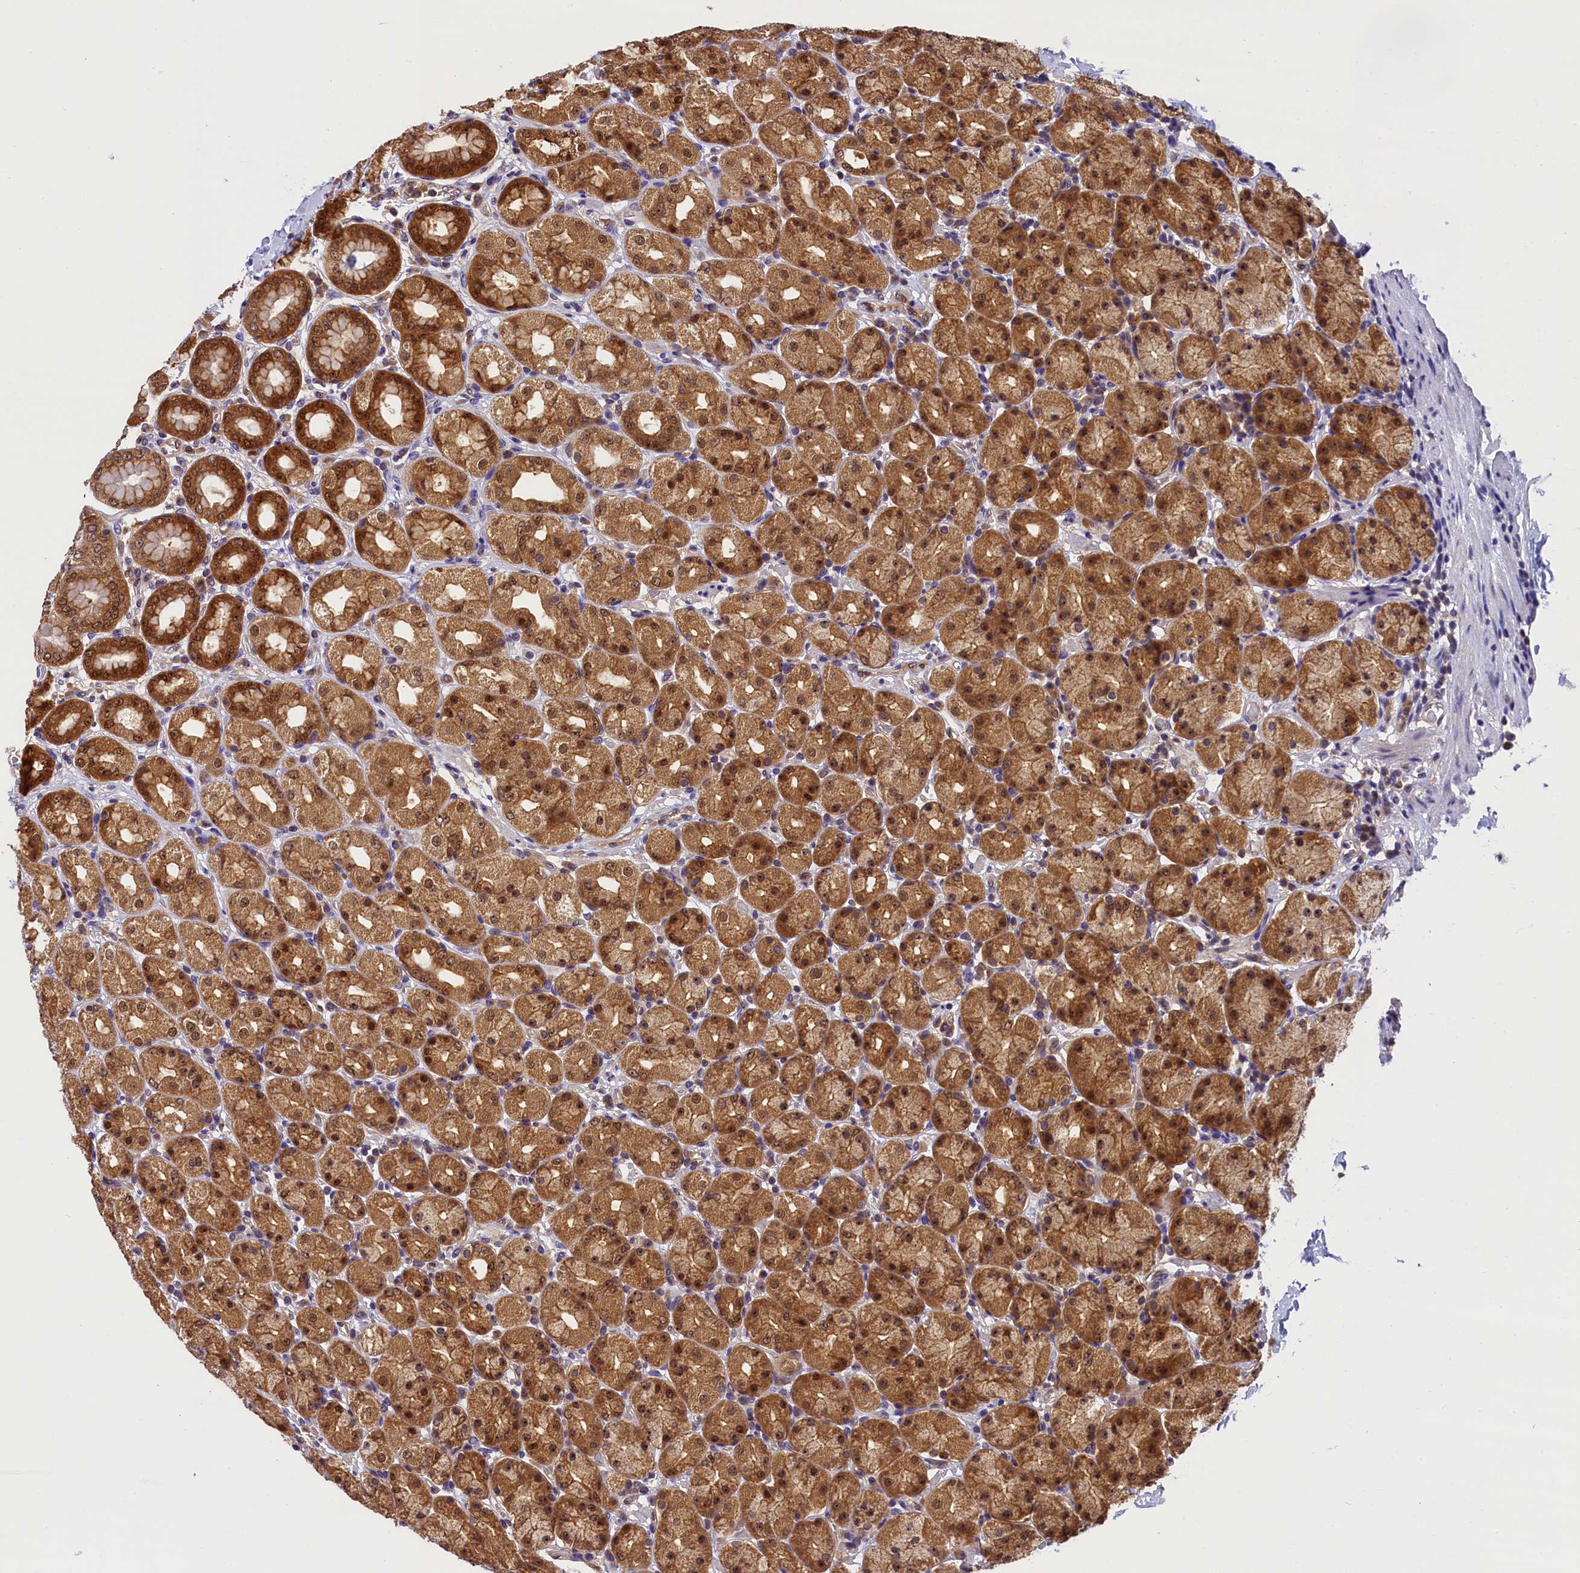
{"staining": {"intensity": "strong", "quantity": ">75%", "location": "cytoplasmic/membranous,nuclear"}, "tissue": "stomach", "cell_type": "Glandular cells", "image_type": "normal", "snomed": [{"axis": "morphology", "description": "Normal tissue, NOS"}, {"axis": "topography", "description": "Stomach, upper"}], "caption": "The image reveals immunohistochemical staining of benign stomach. There is strong cytoplasmic/membranous,nuclear positivity is present in approximately >75% of glandular cells. (brown staining indicates protein expression, while blue staining denotes nuclei).", "gene": "EIF6", "patient": {"sex": "male", "age": 68}}